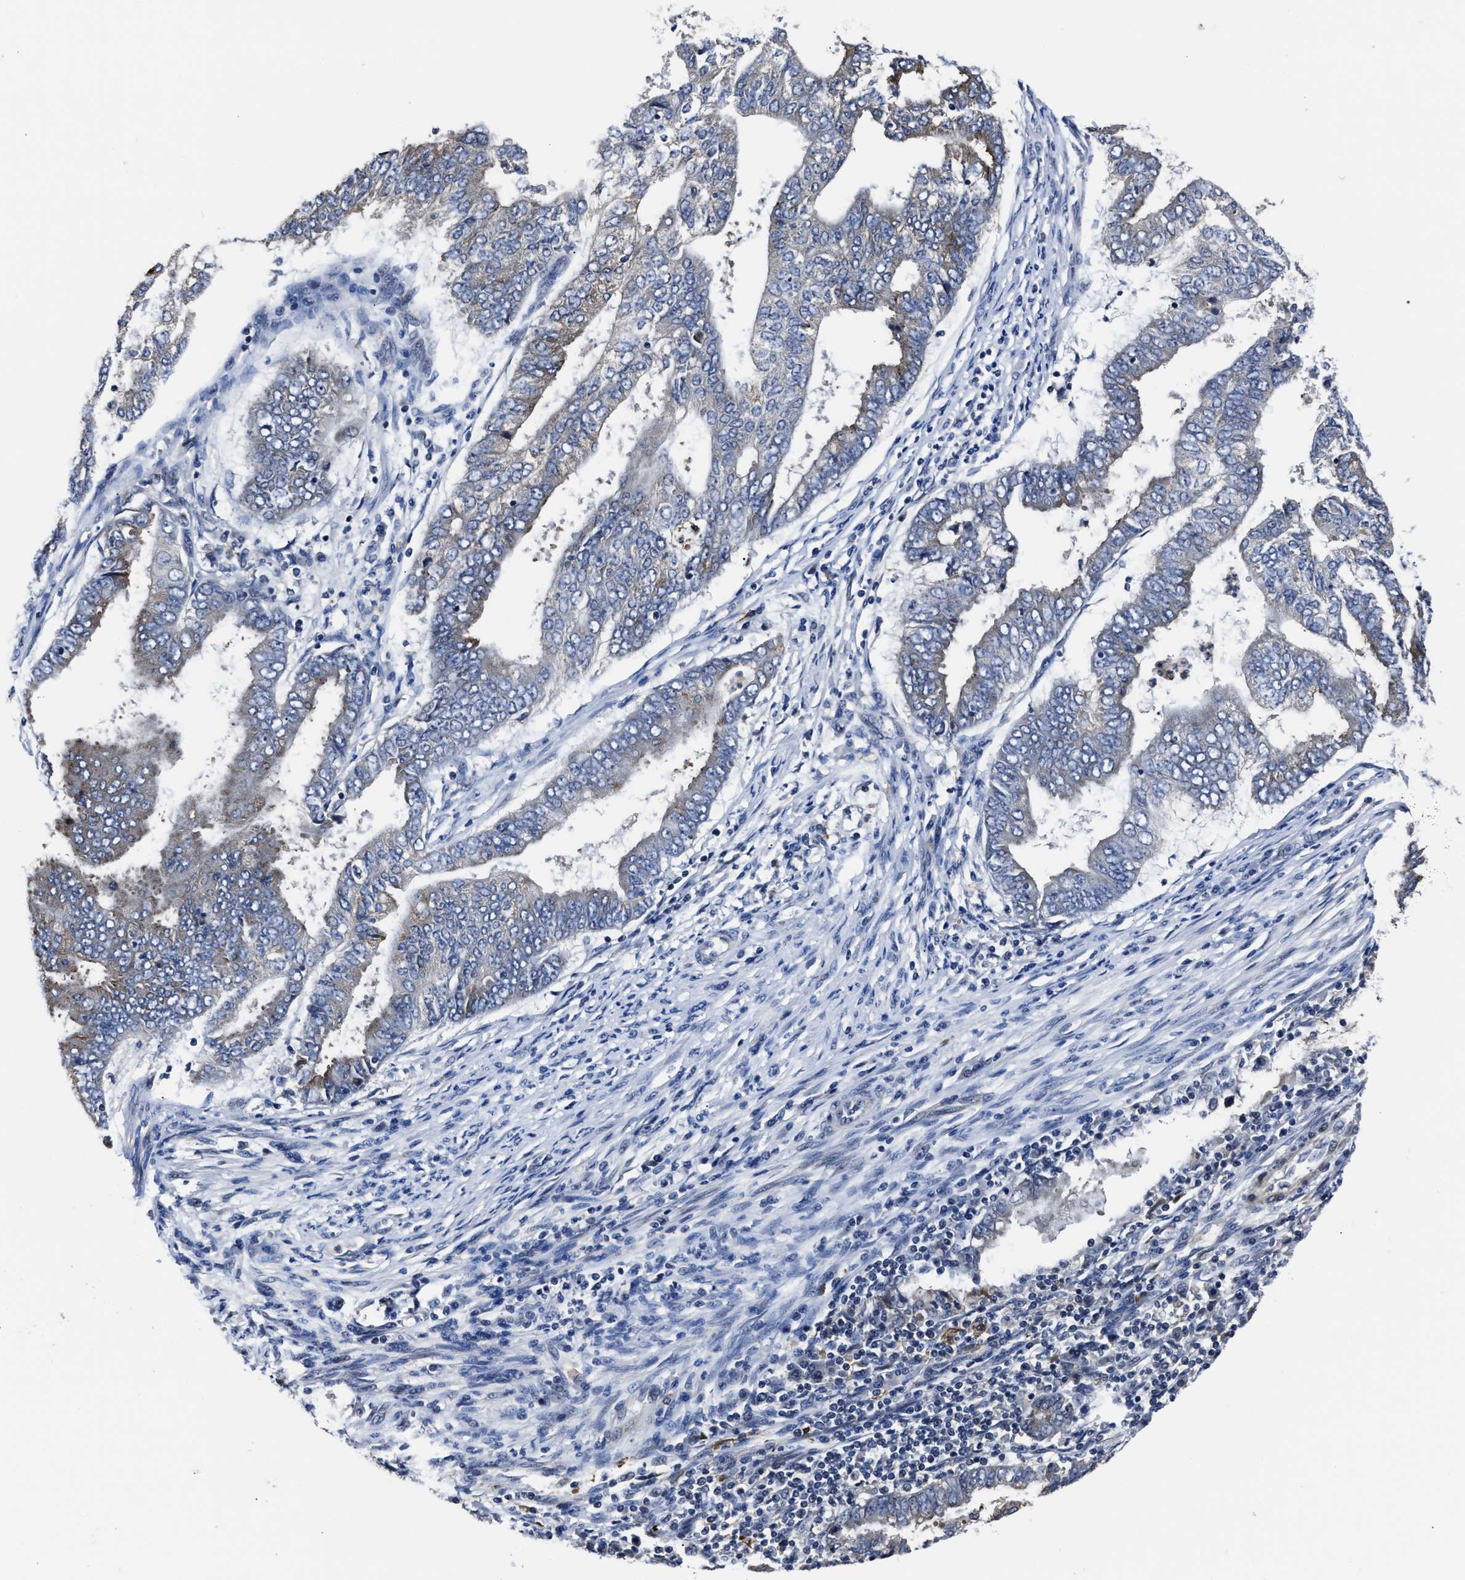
{"staining": {"intensity": "weak", "quantity": "<25%", "location": "cytoplasmic/membranous"}, "tissue": "endometrial cancer", "cell_type": "Tumor cells", "image_type": "cancer", "snomed": [{"axis": "morphology", "description": "Polyp, NOS"}, {"axis": "morphology", "description": "Adenocarcinoma, NOS"}, {"axis": "morphology", "description": "Adenoma, NOS"}, {"axis": "topography", "description": "Endometrium"}], "caption": "This is an immunohistochemistry (IHC) micrograph of human endometrial adenocarcinoma. There is no staining in tumor cells.", "gene": "RSBN1L", "patient": {"sex": "female", "age": 79}}